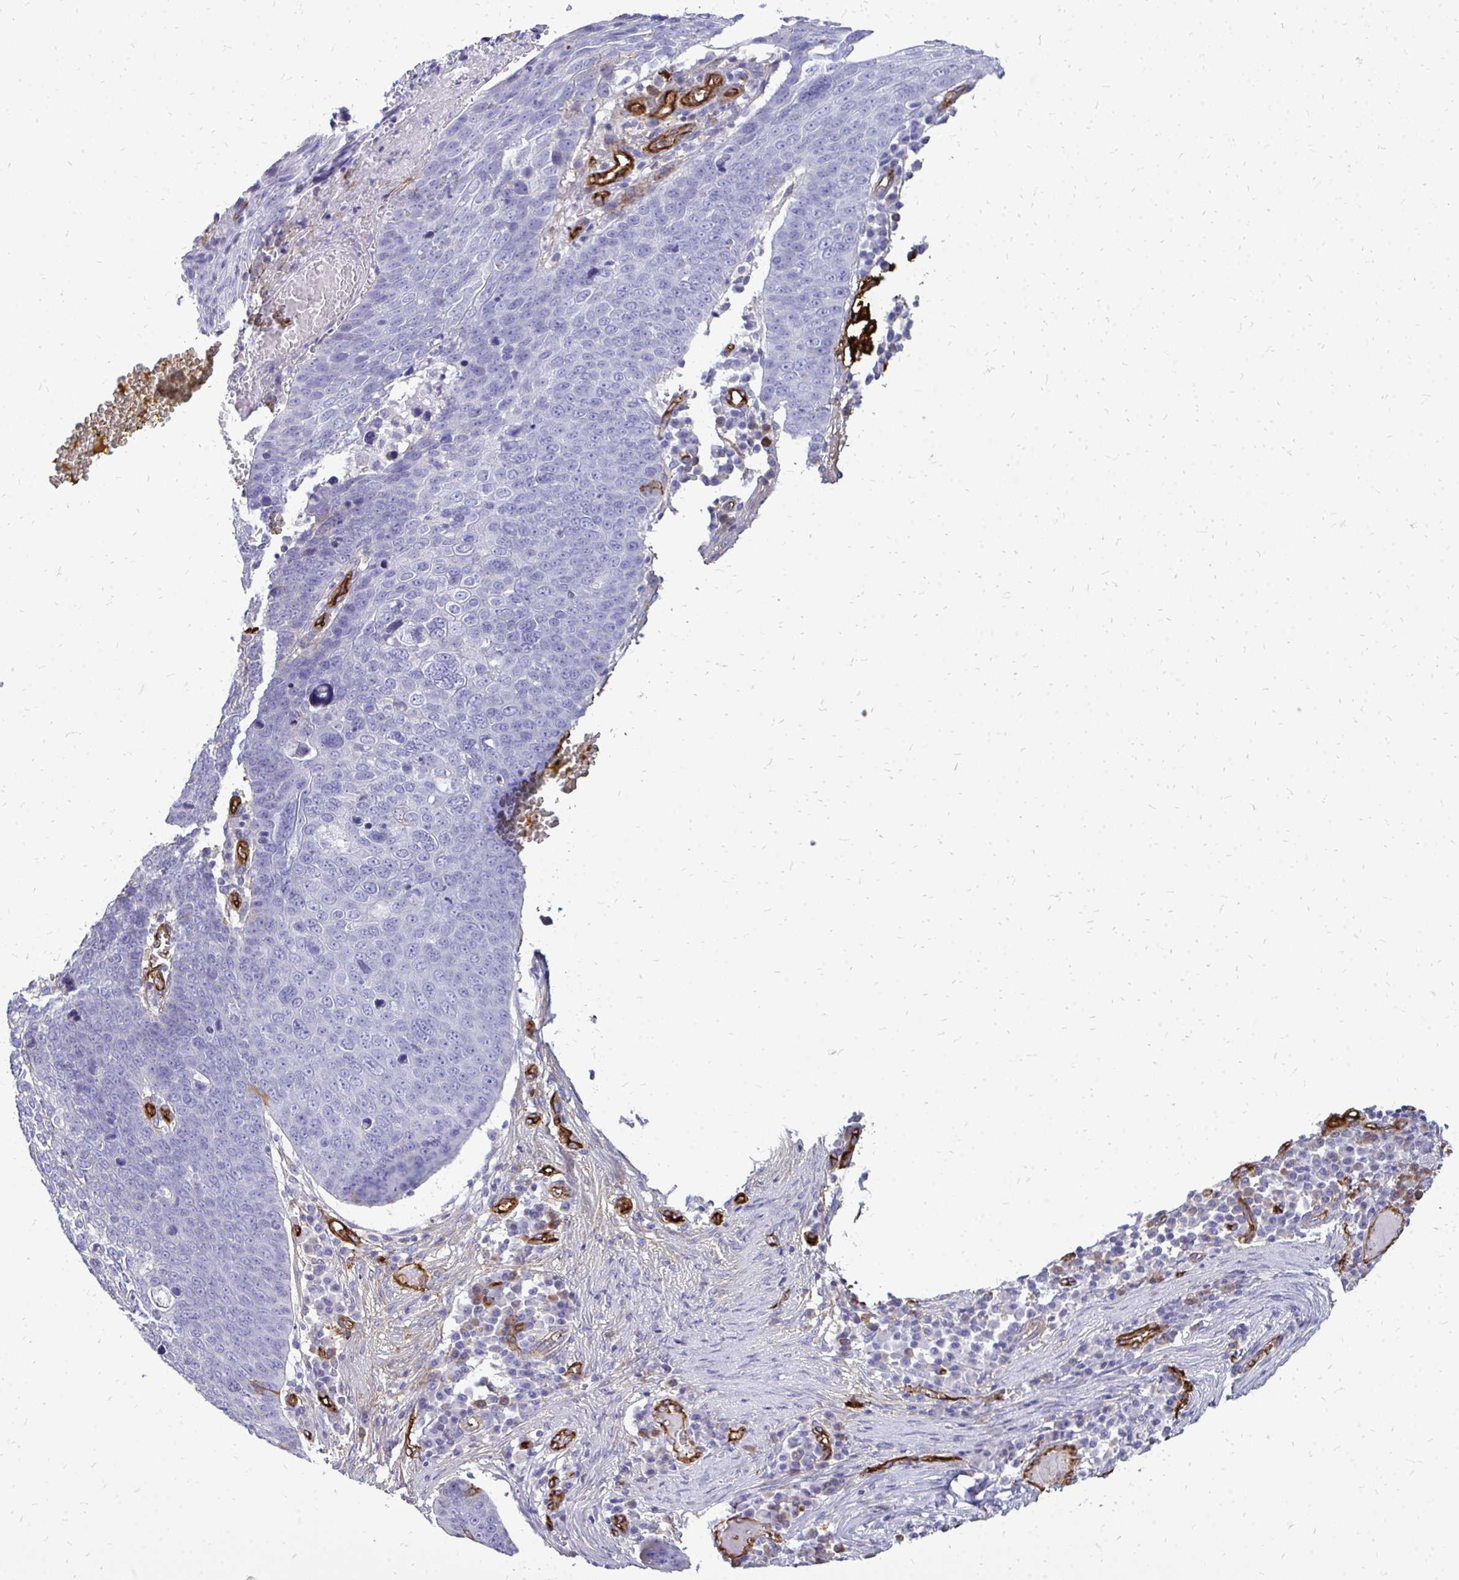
{"staining": {"intensity": "moderate", "quantity": "25%-75%", "location": "cytoplasmic/membranous"}, "tissue": "skin cancer", "cell_type": "Tumor cells", "image_type": "cancer", "snomed": [{"axis": "morphology", "description": "Squamous cell carcinoma, NOS"}, {"axis": "topography", "description": "Skin"}], "caption": "Skin cancer (squamous cell carcinoma) tissue demonstrates moderate cytoplasmic/membranous positivity in about 25%-75% of tumor cells (Brightfield microscopy of DAB IHC at high magnification).", "gene": "MARCKSL1", "patient": {"sex": "male", "age": 71}}